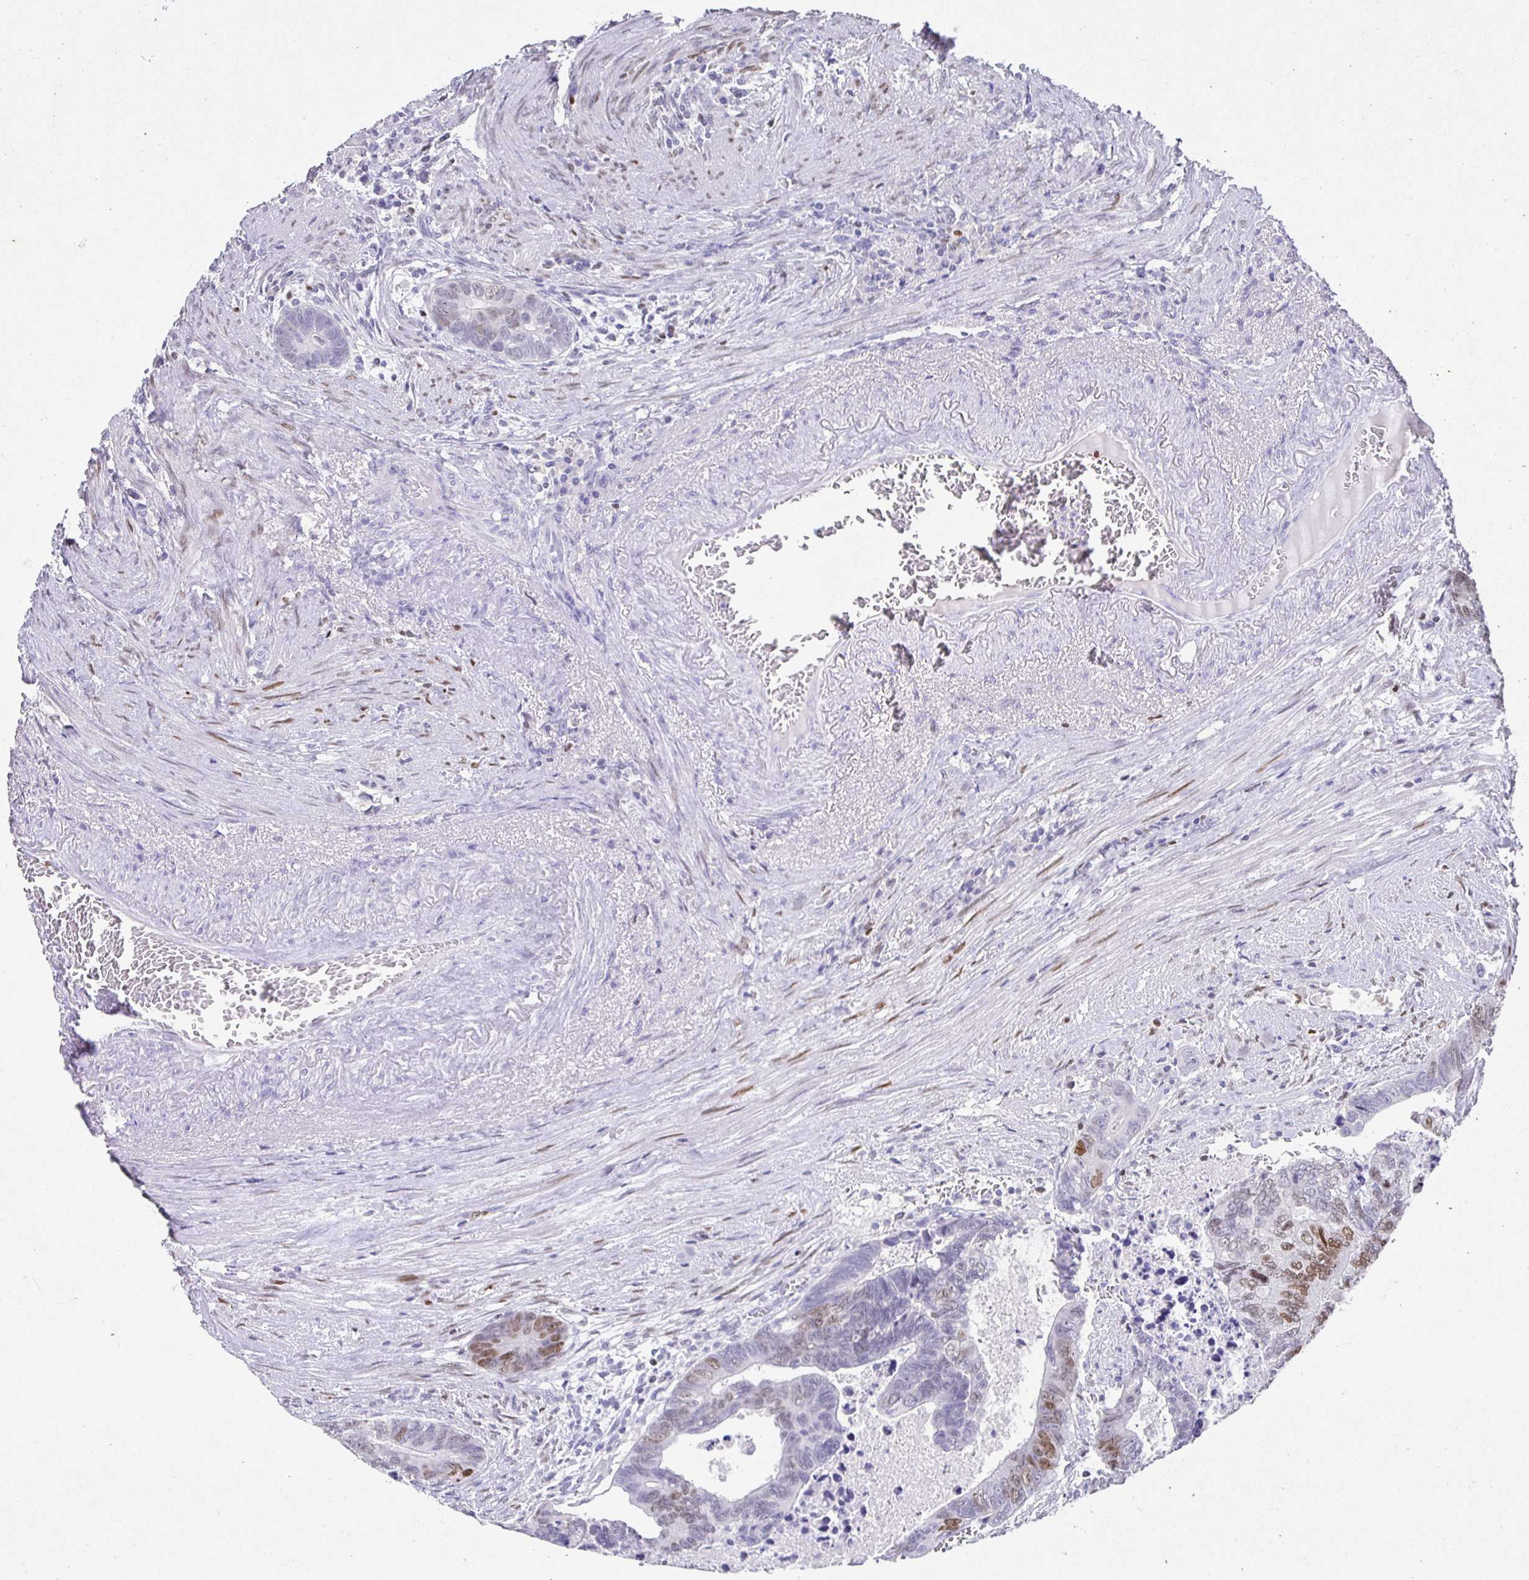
{"staining": {"intensity": "moderate", "quantity": "25%-75%", "location": "nuclear"}, "tissue": "colorectal cancer", "cell_type": "Tumor cells", "image_type": "cancer", "snomed": [{"axis": "morphology", "description": "Adenocarcinoma, NOS"}, {"axis": "topography", "description": "Colon"}], "caption": "Protein staining demonstrates moderate nuclear expression in about 25%-75% of tumor cells in colorectal adenocarcinoma. The protein of interest is stained brown, and the nuclei are stained in blue (DAB (3,3'-diaminobenzidine) IHC with brightfield microscopy, high magnification).", "gene": "SATB1", "patient": {"sex": "male", "age": 62}}